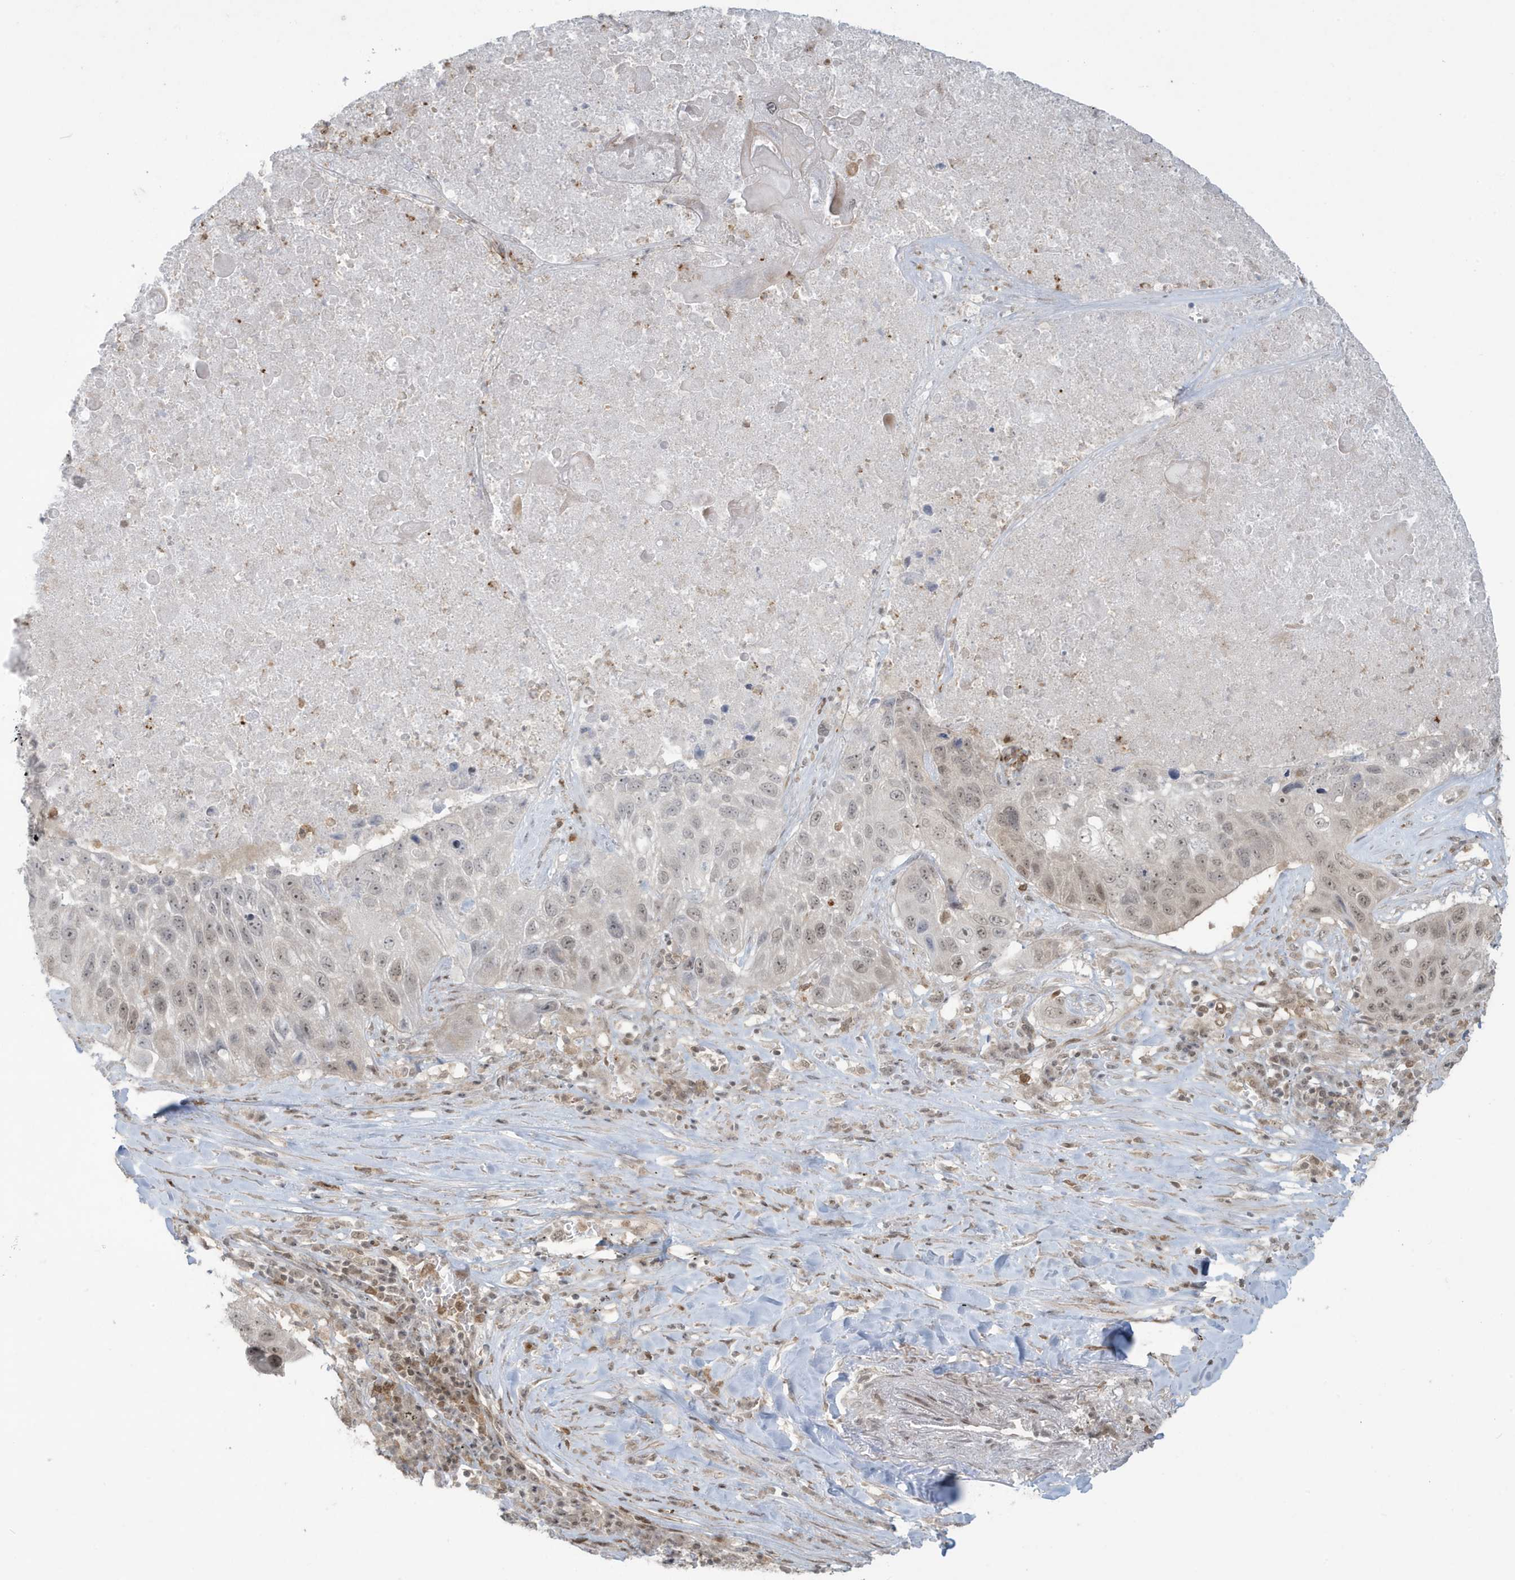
{"staining": {"intensity": "weak", "quantity": "25%-75%", "location": "nuclear"}, "tissue": "lung cancer", "cell_type": "Tumor cells", "image_type": "cancer", "snomed": [{"axis": "morphology", "description": "Squamous cell carcinoma, NOS"}, {"axis": "topography", "description": "Lung"}], "caption": "IHC staining of lung squamous cell carcinoma, which exhibits low levels of weak nuclear expression in about 25%-75% of tumor cells indicating weak nuclear protein expression. The staining was performed using DAB (brown) for protein detection and nuclei were counterstained in hematoxylin (blue).", "gene": "C1orf52", "patient": {"sex": "male", "age": 61}}